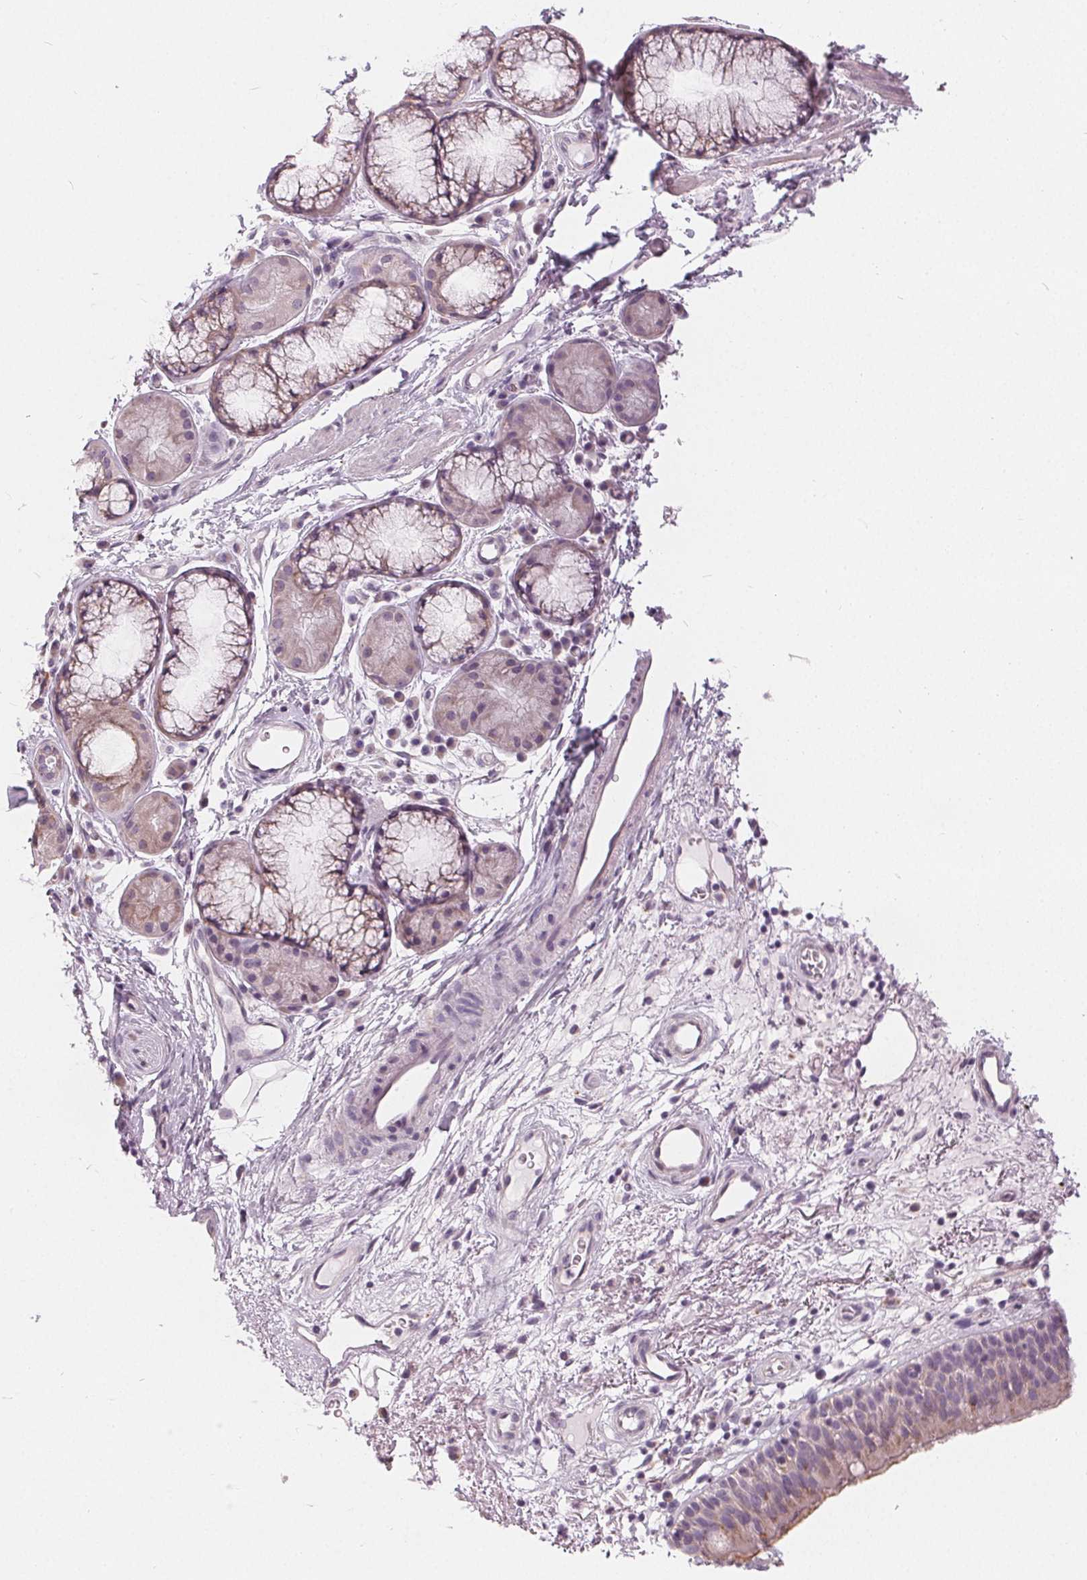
{"staining": {"intensity": "weak", "quantity": "25%-75%", "location": "cytoplasmic/membranous"}, "tissue": "bronchus", "cell_type": "Respiratory epithelial cells", "image_type": "normal", "snomed": [{"axis": "morphology", "description": "Normal tissue, NOS"}, {"axis": "topography", "description": "Cartilage tissue"}, {"axis": "topography", "description": "Bronchus"}], "caption": "Immunohistochemistry photomicrograph of benign bronchus stained for a protein (brown), which exhibits low levels of weak cytoplasmic/membranous expression in approximately 25%-75% of respiratory epithelial cells.", "gene": "HOPX", "patient": {"sex": "male", "age": 58}}